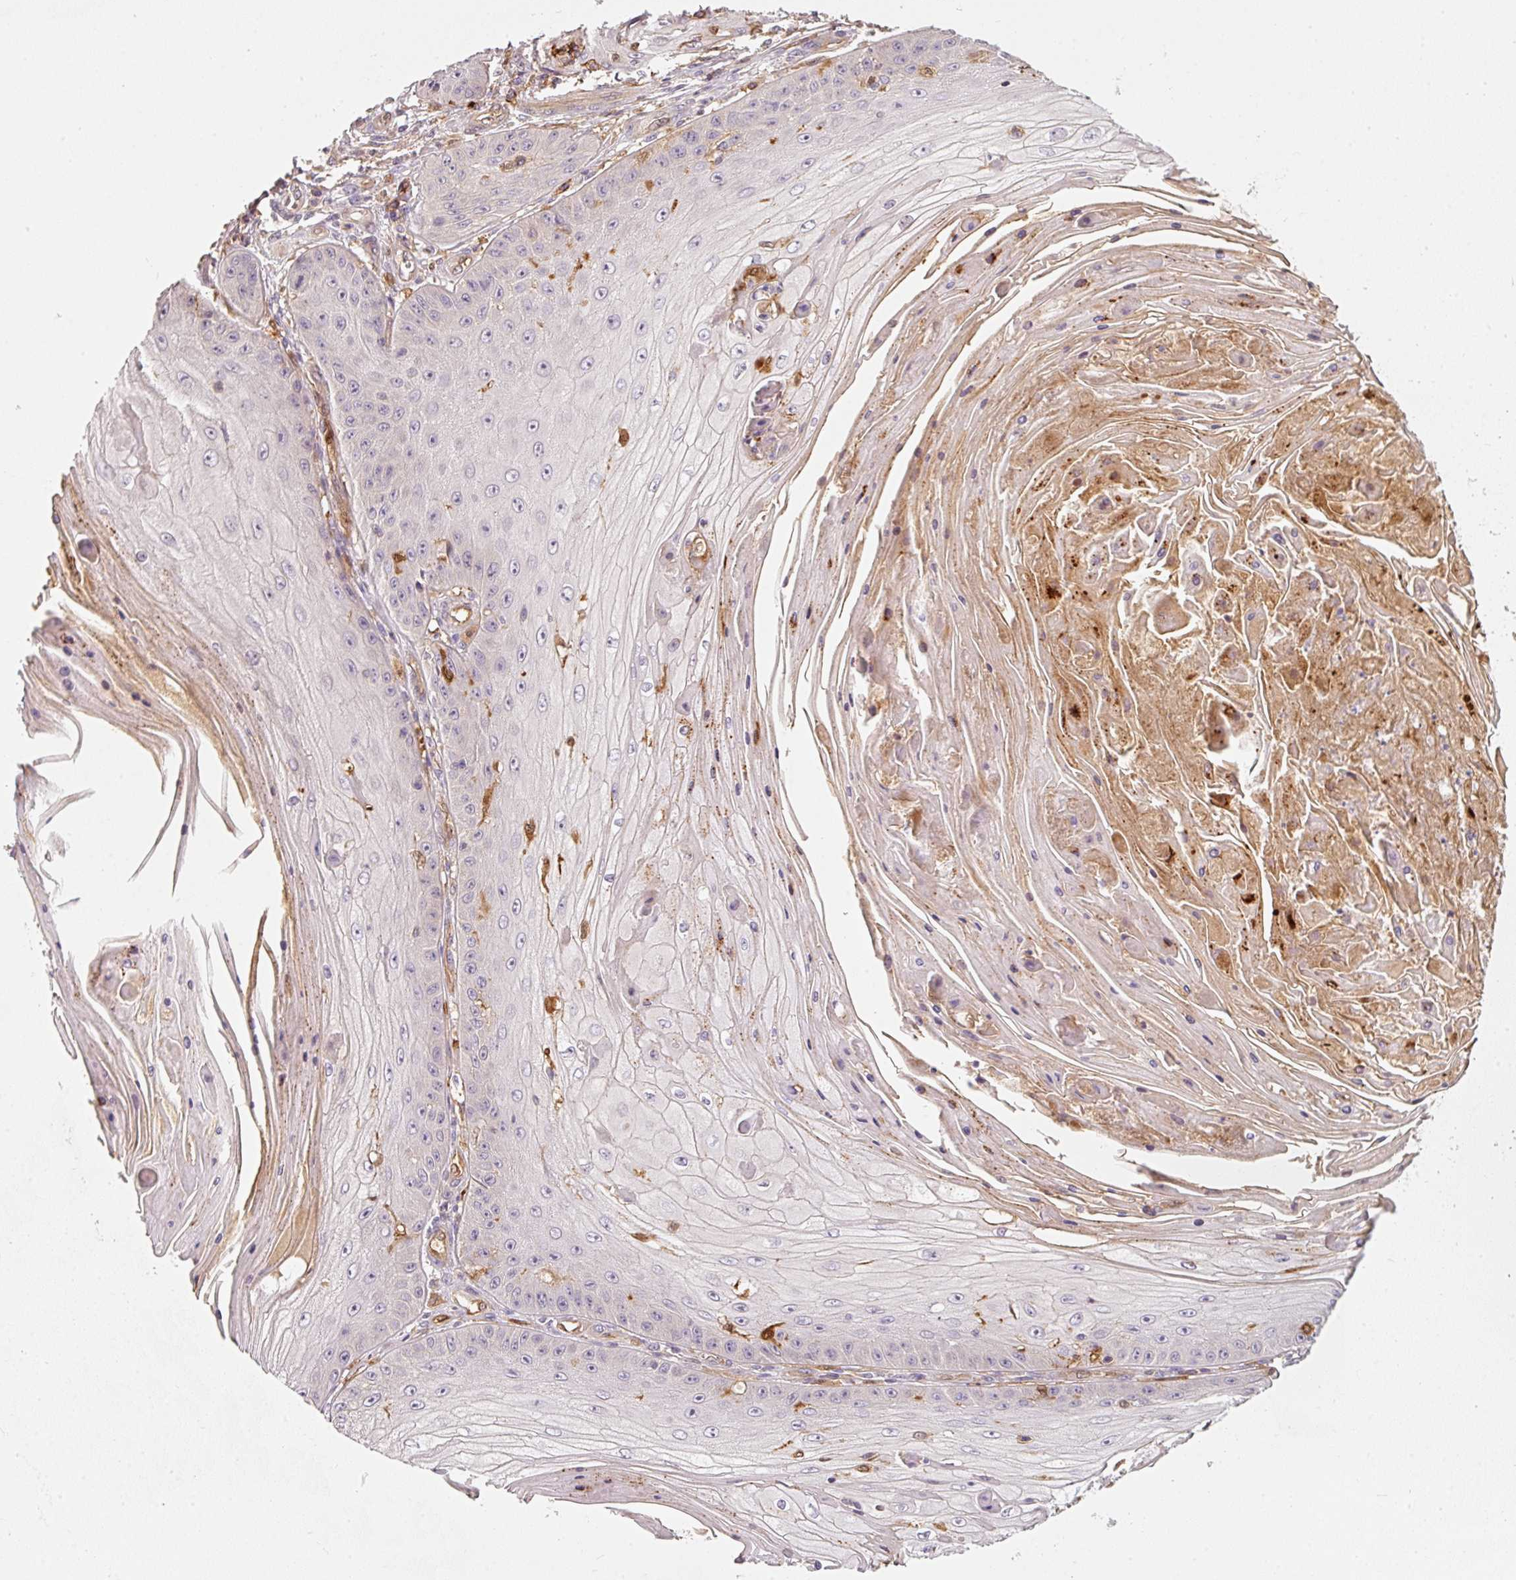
{"staining": {"intensity": "negative", "quantity": "none", "location": "none"}, "tissue": "skin cancer", "cell_type": "Tumor cells", "image_type": "cancer", "snomed": [{"axis": "morphology", "description": "Squamous cell carcinoma, NOS"}, {"axis": "topography", "description": "Skin"}], "caption": "Skin cancer stained for a protein using IHC exhibits no positivity tumor cells.", "gene": "IQGAP2", "patient": {"sex": "male", "age": 70}}